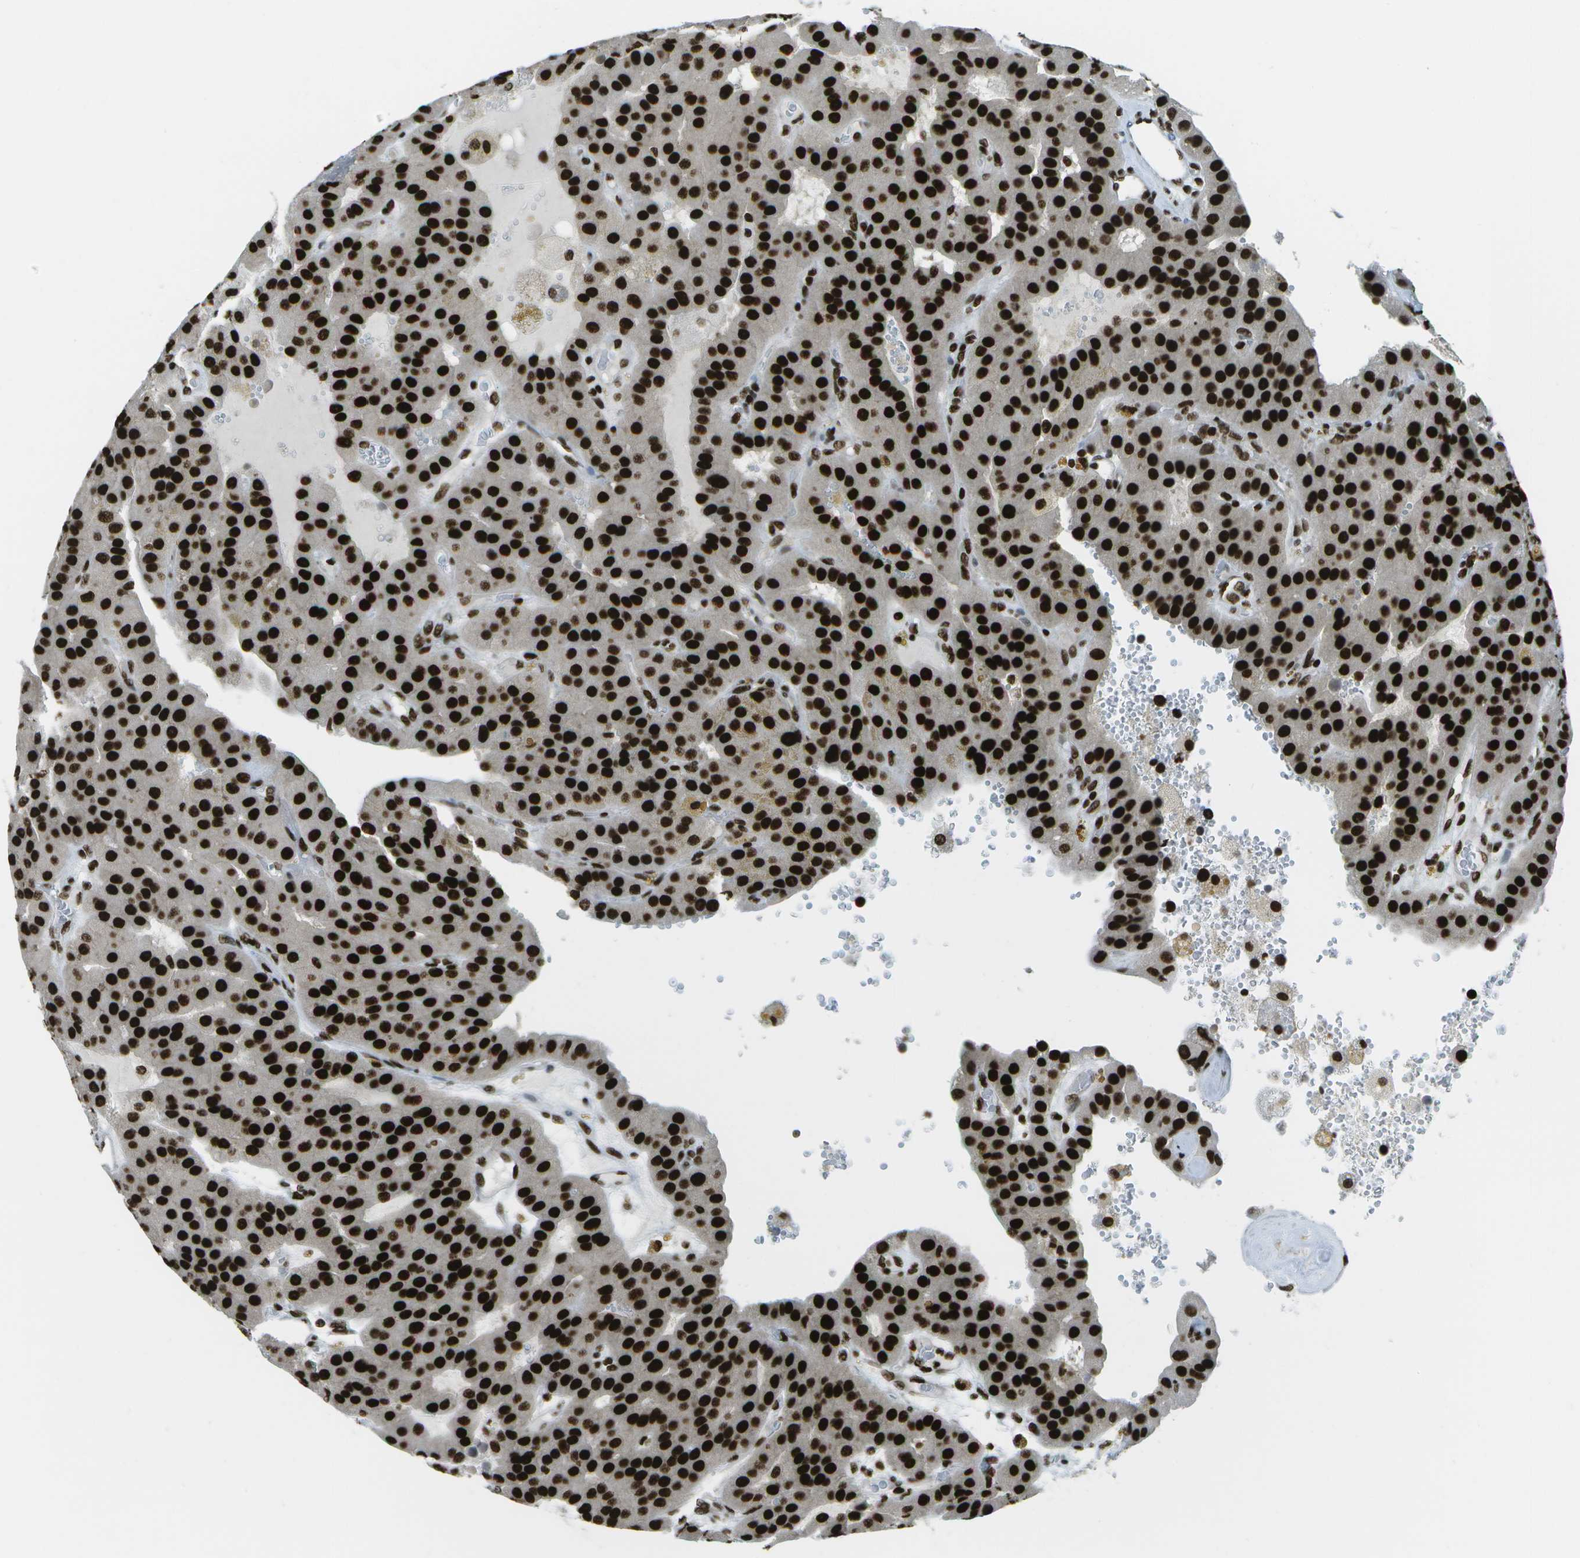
{"staining": {"intensity": "strong", "quantity": ">75%", "location": "nuclear"}, "tissue": "parathyroid gland", "cell_type": "Glandular cells", "image_type": "normal", "snomed": [{"axis": "morphology", "description": "Normal tissue, NOS"}, {"axis": "morphology", "description": "Adenoma, NOS"}, {"axis": "topography", "description": "Parathyroid gland"}], "caption": "A brown stain labels strong nuclear expression of a protein in glandular cells of normal human parathyroid gland.", "gene": "GLYR1", "patient": {"sex": "female", "age": 86}}